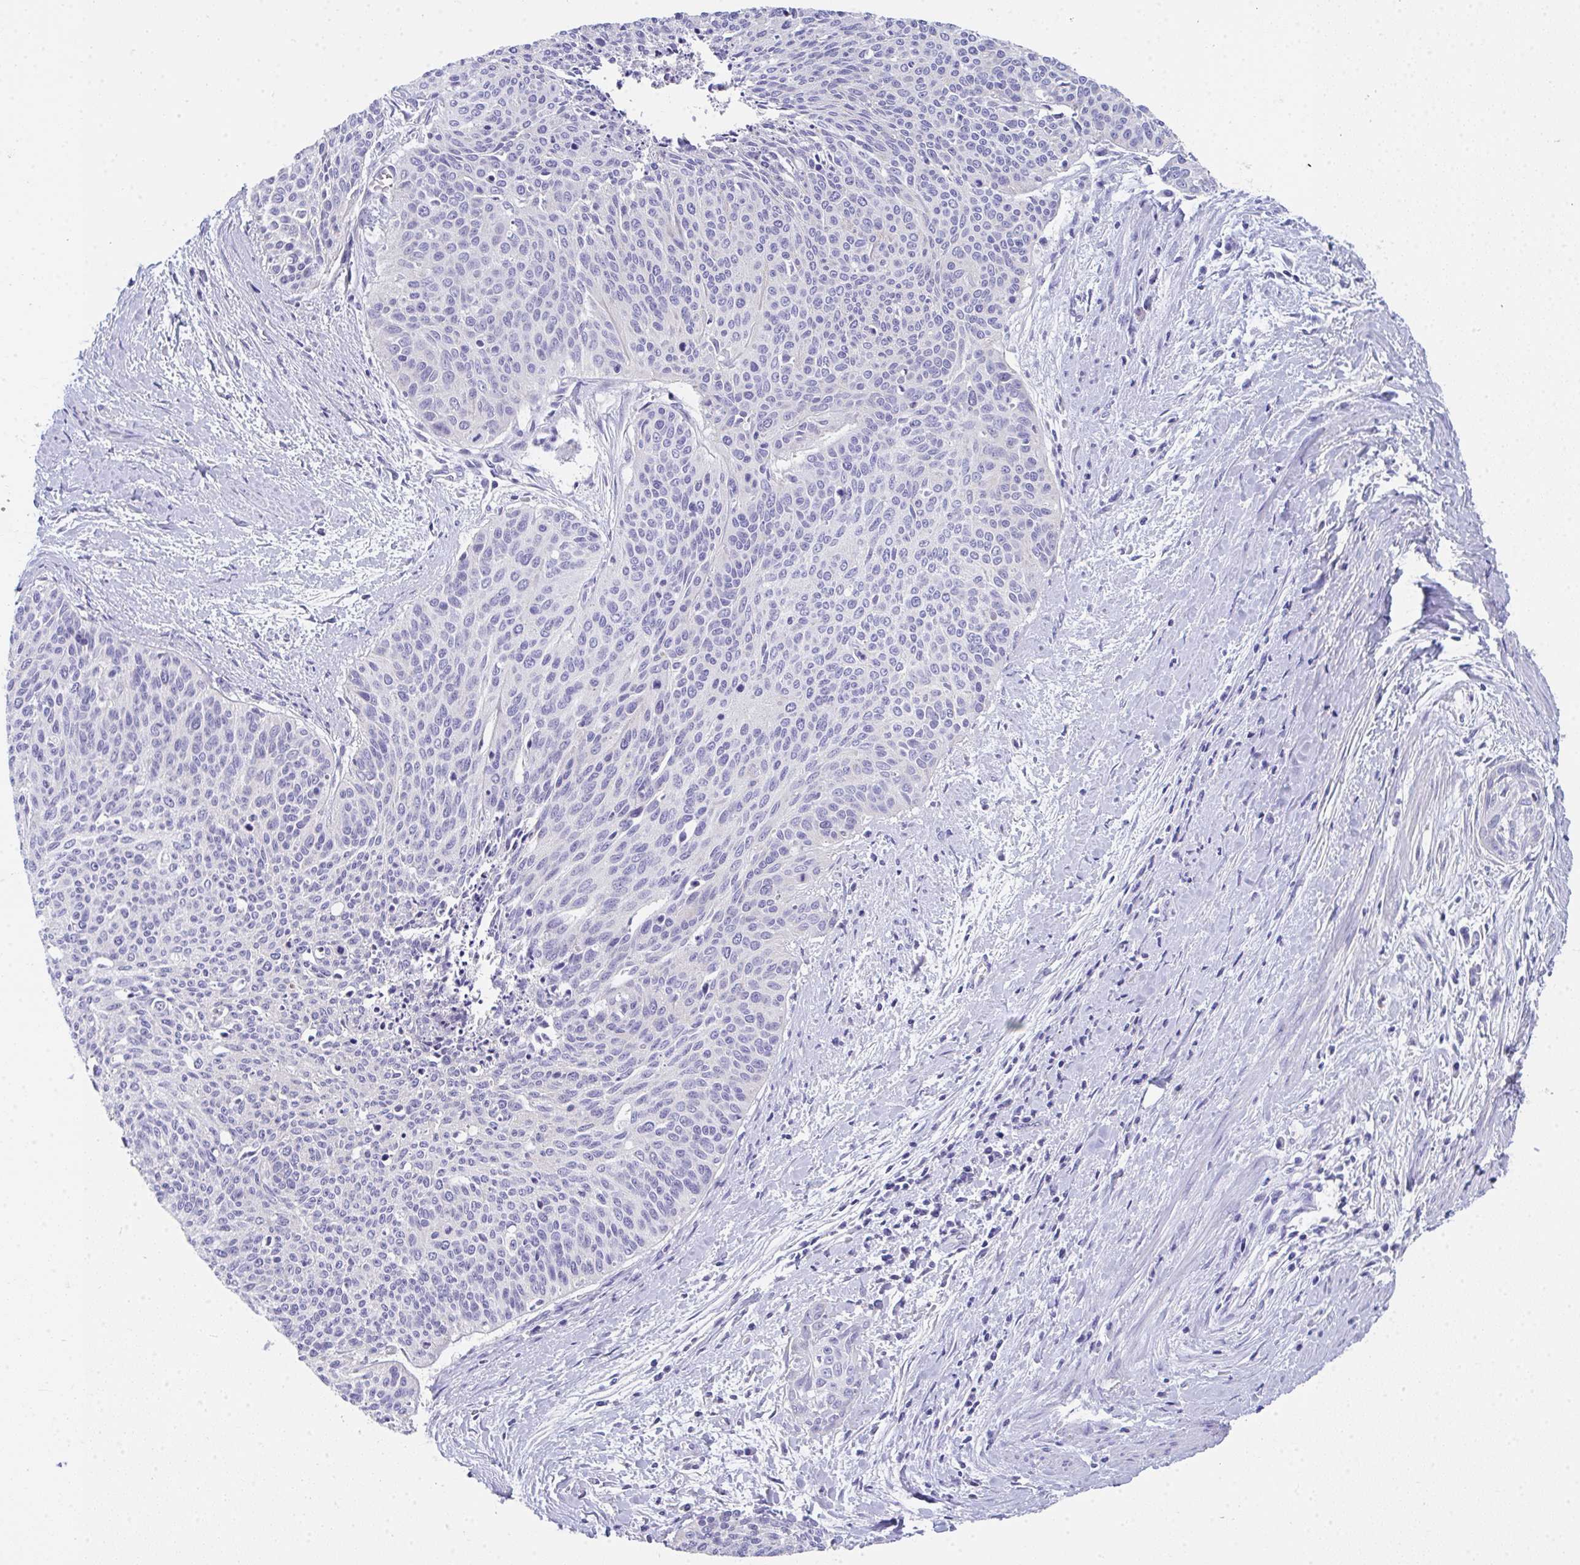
{"staining": {"intensity": "negative", "quantity": "none", "location": "none"}, "tissue": "cervical cancer", "cell_type": "Tumor cells", "image_type": "cancer", "snomed": [{"axis": "morphology", "description": "Squamous cell carcinoma, NOS"}, {"axis": "topography", "description": "Cervix"}], "caption": "This is an immunohistochemistry image of human cervical squamous cell carcinoma. There is no positivity in tumor cells.", "gene": "COA5", "patient": {"sex": "female", "age": 55}}